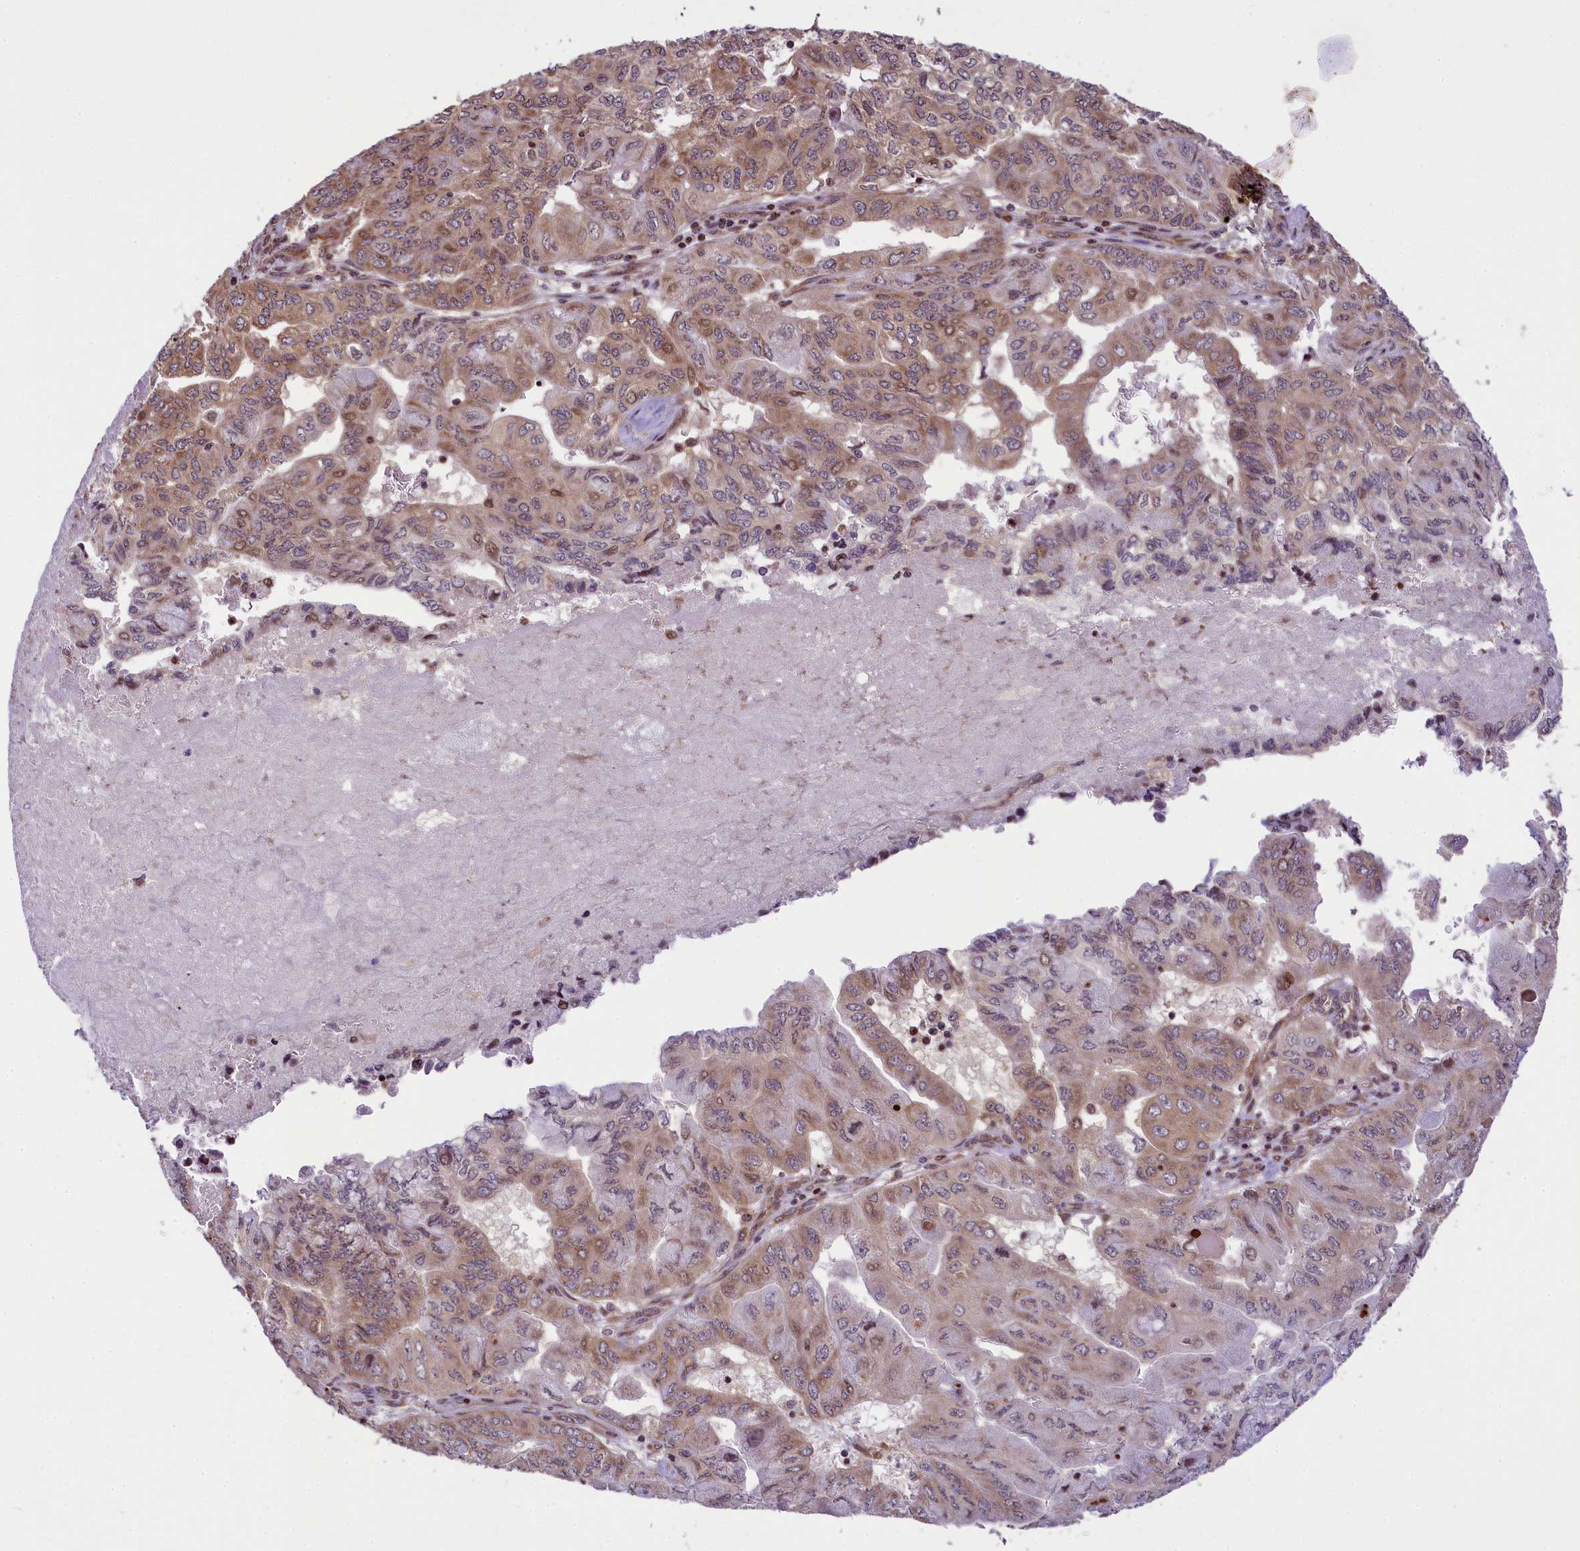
{"staining": {"intensity": "moderate", "quantity": ">75%", "location": "cytoplasmic/membranous,nuclear"}, "tissue": "pancreatic cancer", "cell_type": "Tumor cells", "image_type": "cancer", "snomed": [{"axis": "morphology", "description": "Adenocarcinoma, NOS"}, {"axis": "topography", "description": "Pancreas"}], "caption": "Adenocarcinoma (pancreatic) stained with immunohistochemistry (IHC) demonstrates moderate cytoplasmic/membranous and nuclear positivity in approximately >75% of tumor cells.", "gene": "RBBP8", "patient": {"sex": "male", "age": 51}}